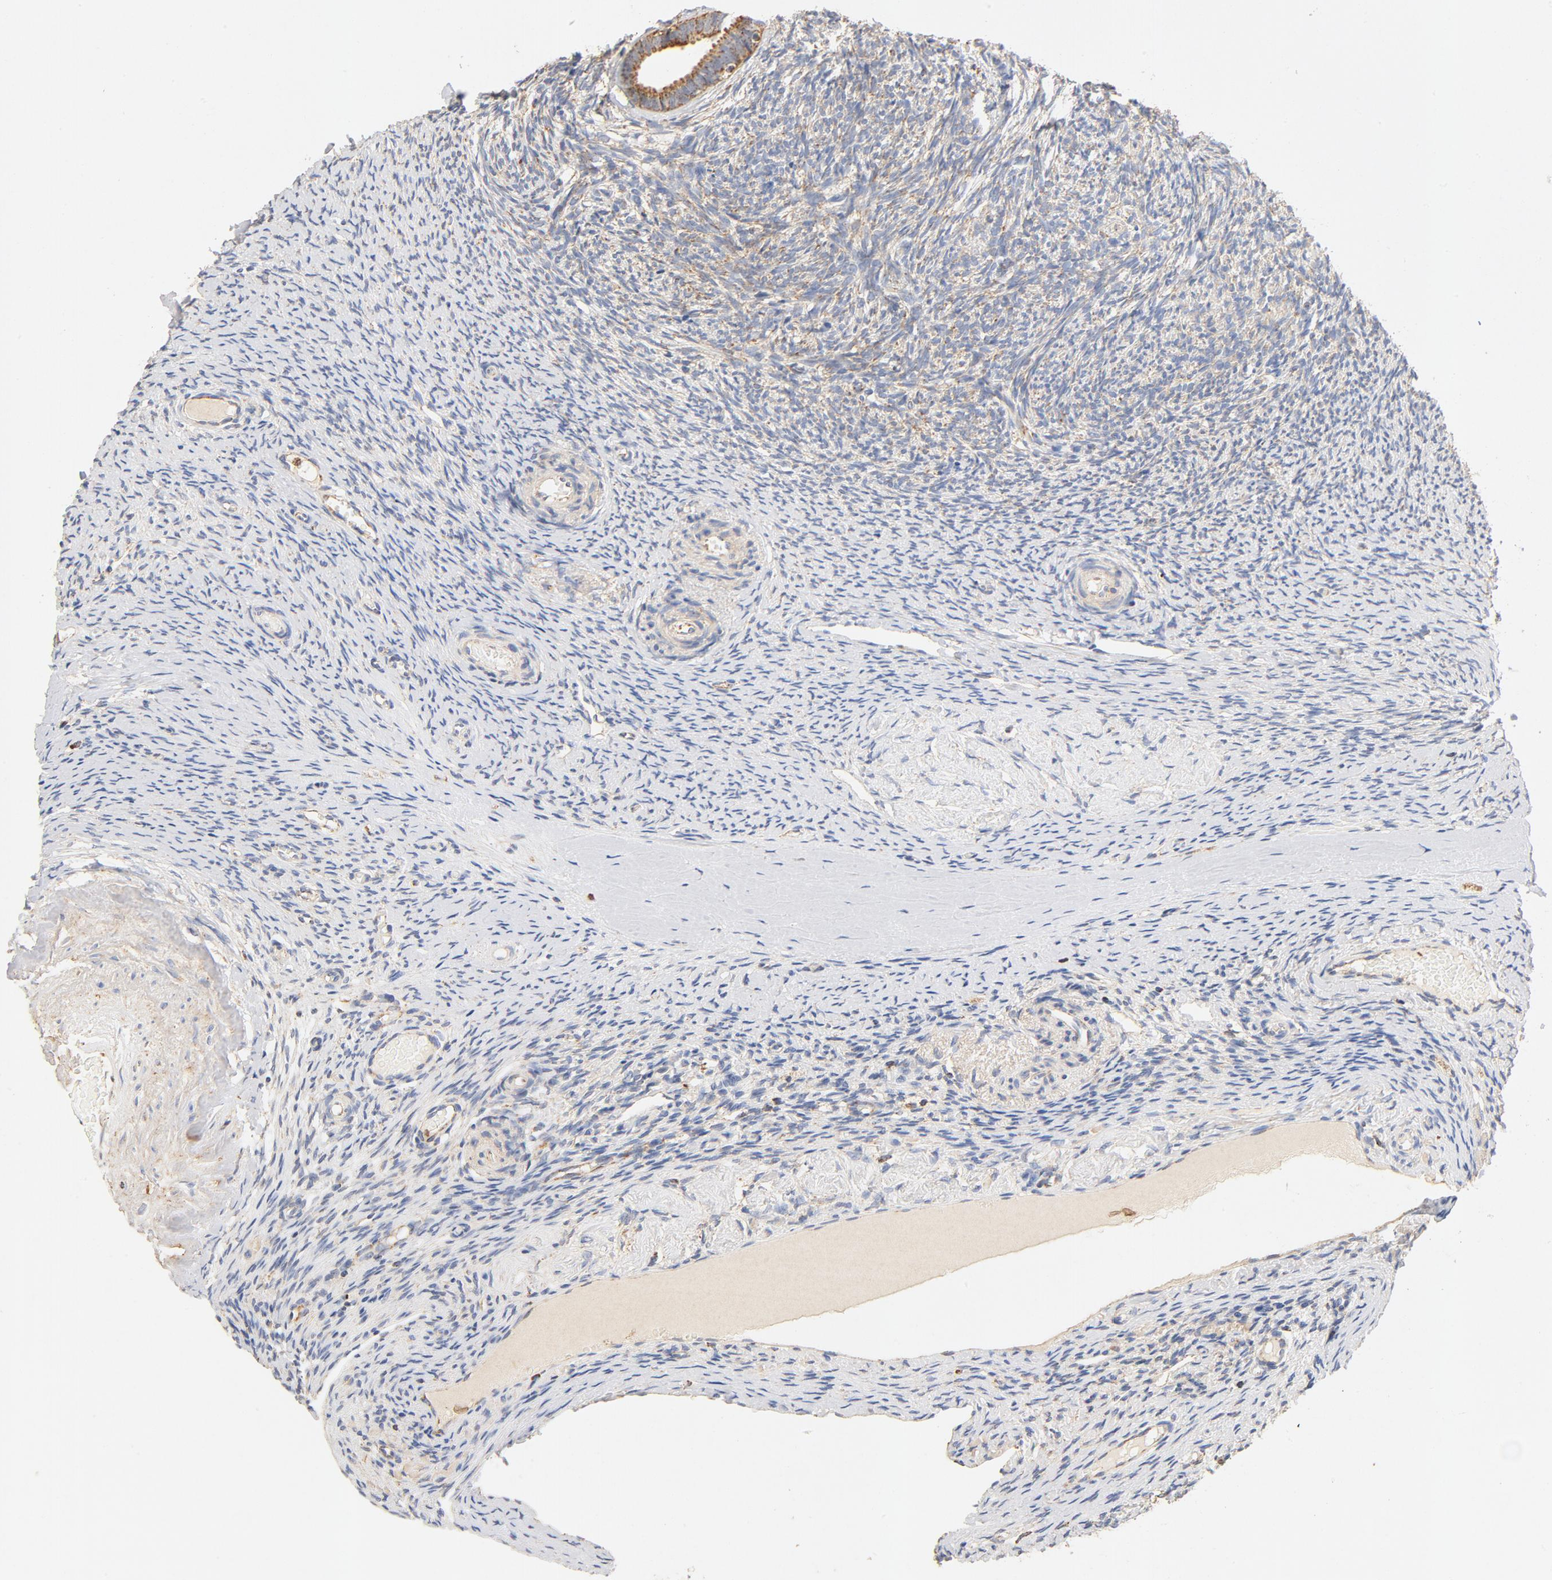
{"staining": {"intensity": "weak", "quantity": "25%-75%", "location": "cytoplasmic/membranous"}, "tissue": "ovary", "cell_type": "Ovarian stroma cells", "image_type": "normal", "snomed": [{"axis": "morphology", "description": "Normal tissue, NOS"}, {"axis": "topography", "description": "Ovary"}], "caption": "Protein staining exhibits weak cytoplasmic/membranous positivity in about 25%-75% of ovarian stroma cells in unremarkable ovary.", "gene": "COX4I1", "patient": {"sex": "female", "age": 60}}